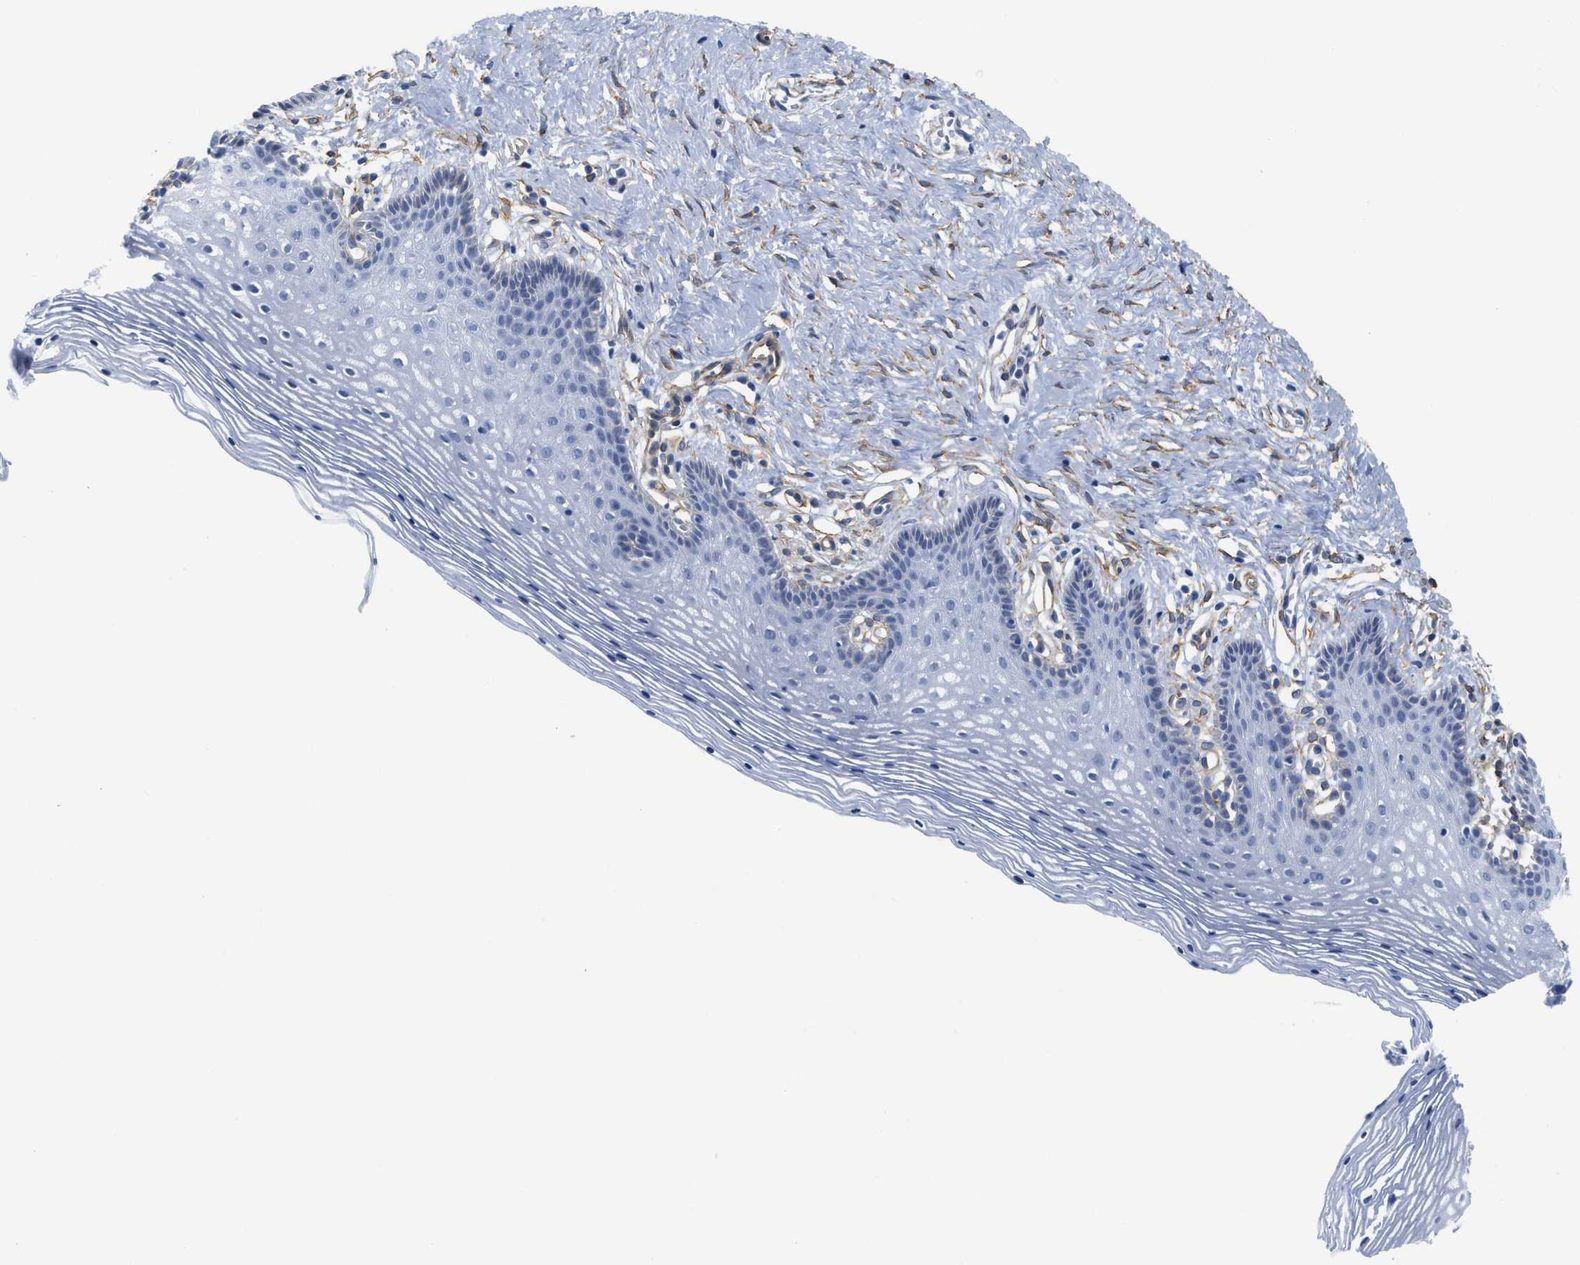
{"staining": {"intensity": "negative", "quantity": "none", "location": "none"}, "tissue": "vagina", "cell_type": "Squamous epithelial cells", "image_type": "normal", "snomed": [{"axis": "morphology", "description": "Normal tissue, NOS"}, {"axis": "topography", "description": "Vagina"}], "caption": "The IHC image has no significant staining in squamous epithelial cells of vagina.", "gene": "TUB", "patient": {"sex": "female", "age": 32}}